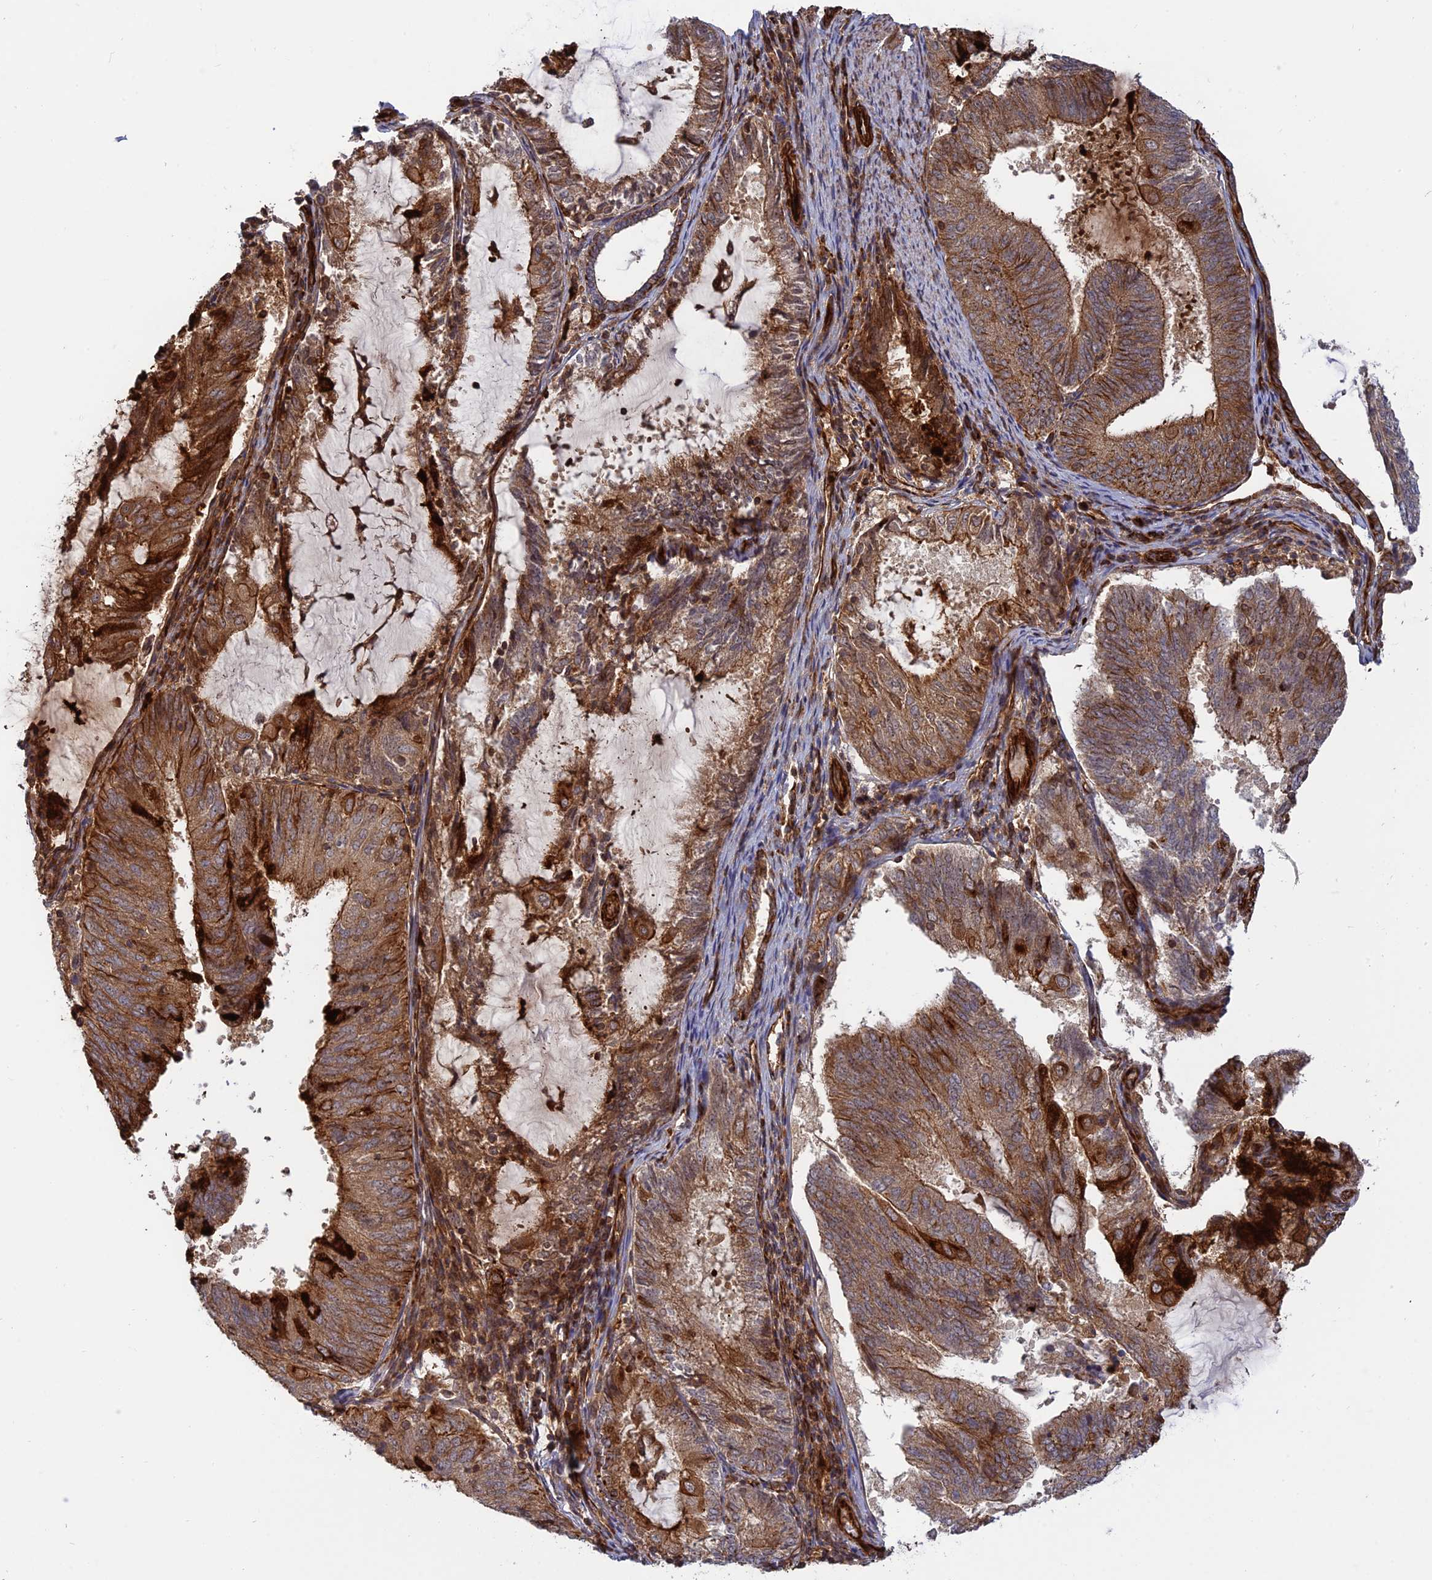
{"staining": {"intensity": "moderate", "quantity": ">75%", "location": "cytoplasmic/membranous"}, "tissue": "endometrial cancer", "cell_type": "Tumor cells", "image_type": "cancer", "snomed": [{"axis": "morphology", "description": "Adenocarcinoma, NOS"}, {"axis": "topography", "description": "Endometrium"}], "caption": "A photomicrograph of endometrial cancer (adenocarcinoma) stained for a protein demonstrates moderate cytoplasmic/membranous brown staining in tumor cells.", "gene": "PHLDB3", "patient": {"sex": "female", "age": 81}}